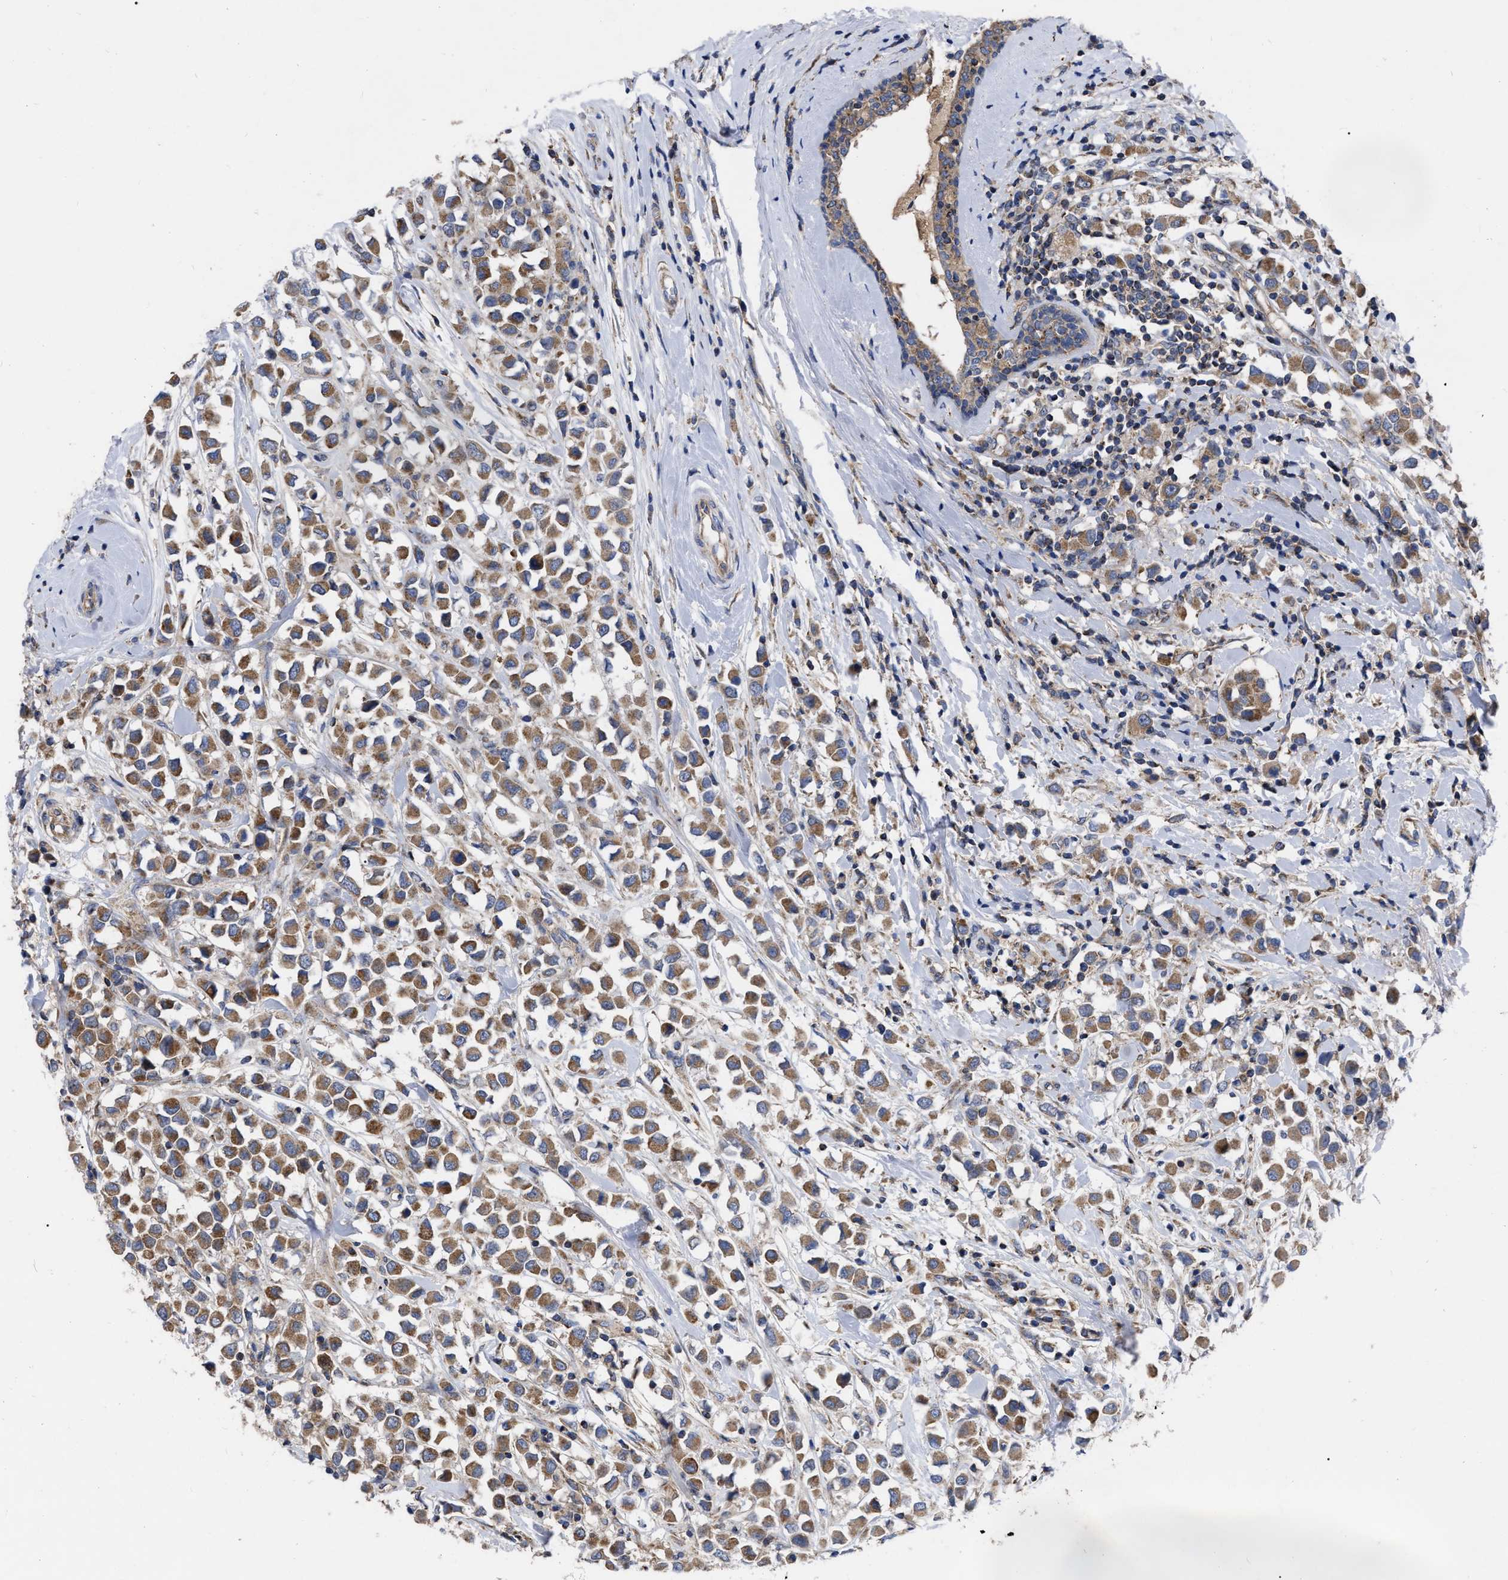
{"staining": {"intensity": "moderate", "quantity": ">75%", "location": "cytoplasmic/membranous"}, "tissue": "breast cancer", "cell_type": "Tumor cells", "image_type": "cancer", "snomed": [{"axis": "morphology", "description": "Duct carcinoma"}, {"axis": "topography", "description": "Breast"}], "caption": "DAB (3,3'-diaminobenzidine) immunohistochemical staining of breast cancer exhibits moderate cytoplasmic/membranous protein expression in approximately >75% of tumor cells.", "gene": "CDKN2C", "patient": {"sex": "female", "age": 61}}